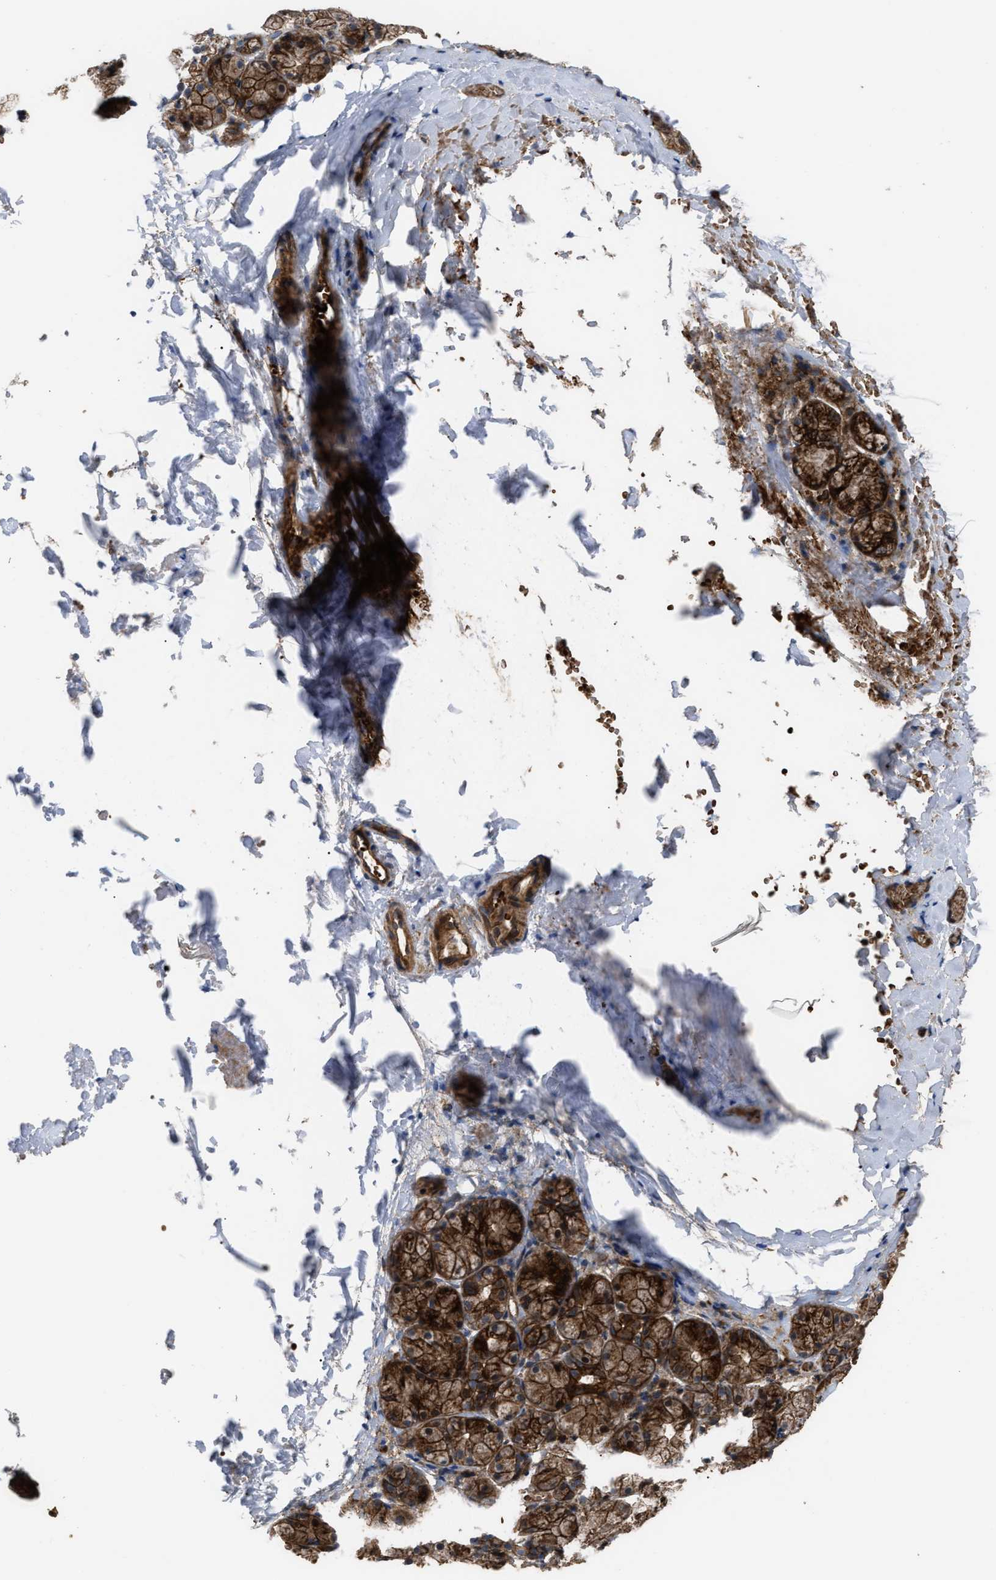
{"staining": {"intensity": "strong", "quantity": ">75%", "location": "cytoplasmic/membranous"}, "tissue": "salivary gland", "cell_type": "Glandular cells", "image_type": "normal", "snomed": [{"axis": "morphology", "description": "Normal tissue, NOS"}, {"axis": "topography", "description": "Salivary gland"}], "caption": "DAB immunohistochemical staining of unremarkable salivary gland displays strong cytoplasmic/membranous protein staining in approximately >75% of glandular cells.", "gene": "STAU1", "patient": {"sex": "female", "age": 24}}